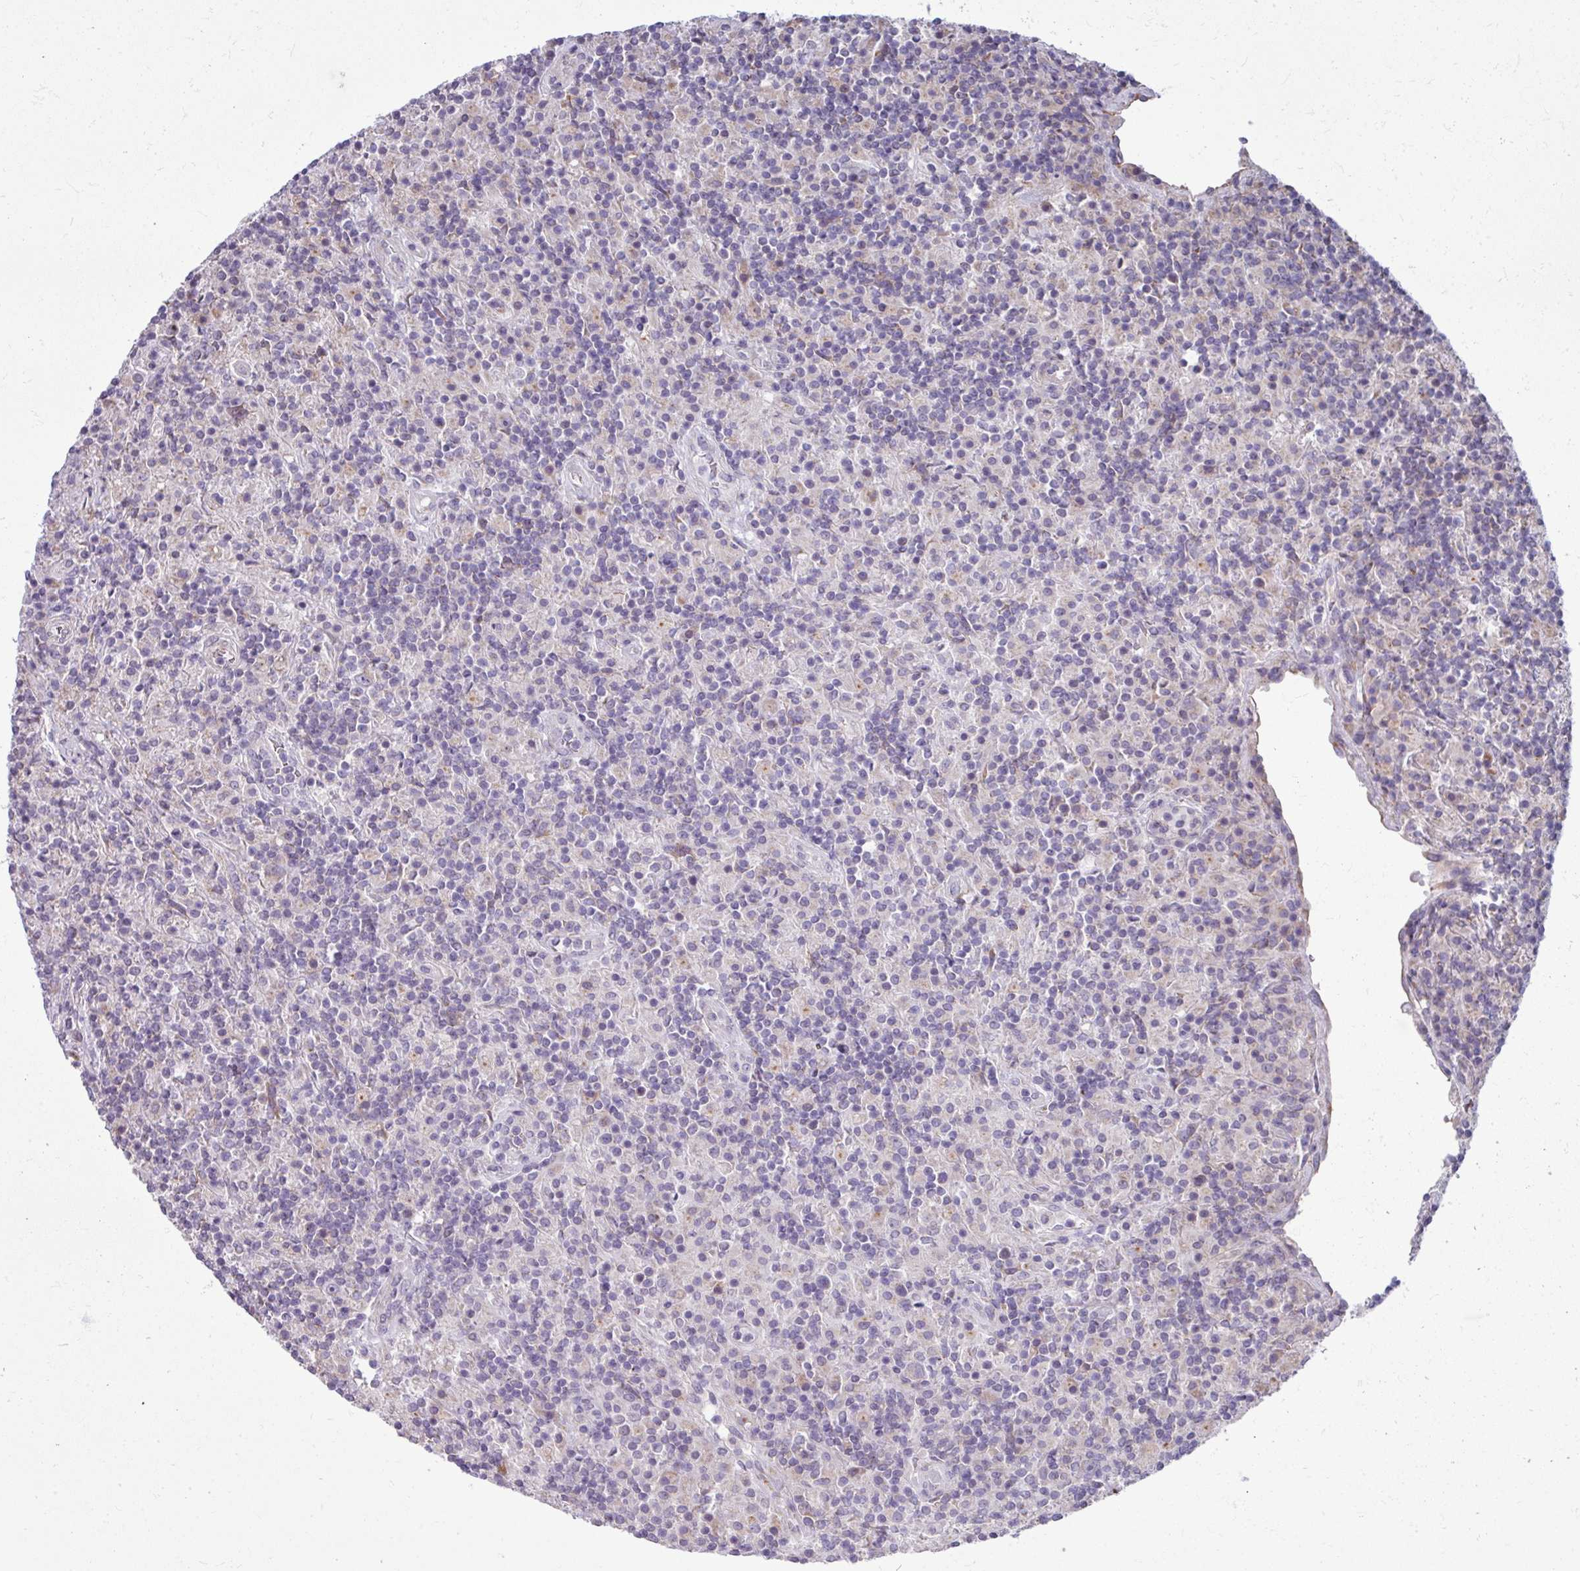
{"staining": {"intensity": "negative", "quantity": "none", "location": "none"}, "tissue": "lymphoma", "cell_type": "Tumor cells", "image_type": "cancer", "snomed": [{"axis": "morphology", "description": "Hodgkin's disease, NOS"}, {"axis": "topography", "description": "Lymph node"}], "caption": "Immunohistochemical staining of lymphoma reveals no significant staining in tumor cells. (DAB IHC with hematoxylin counter stain).", "gene": "IRGC", "patient": {"sex": "male", "age": 70}}